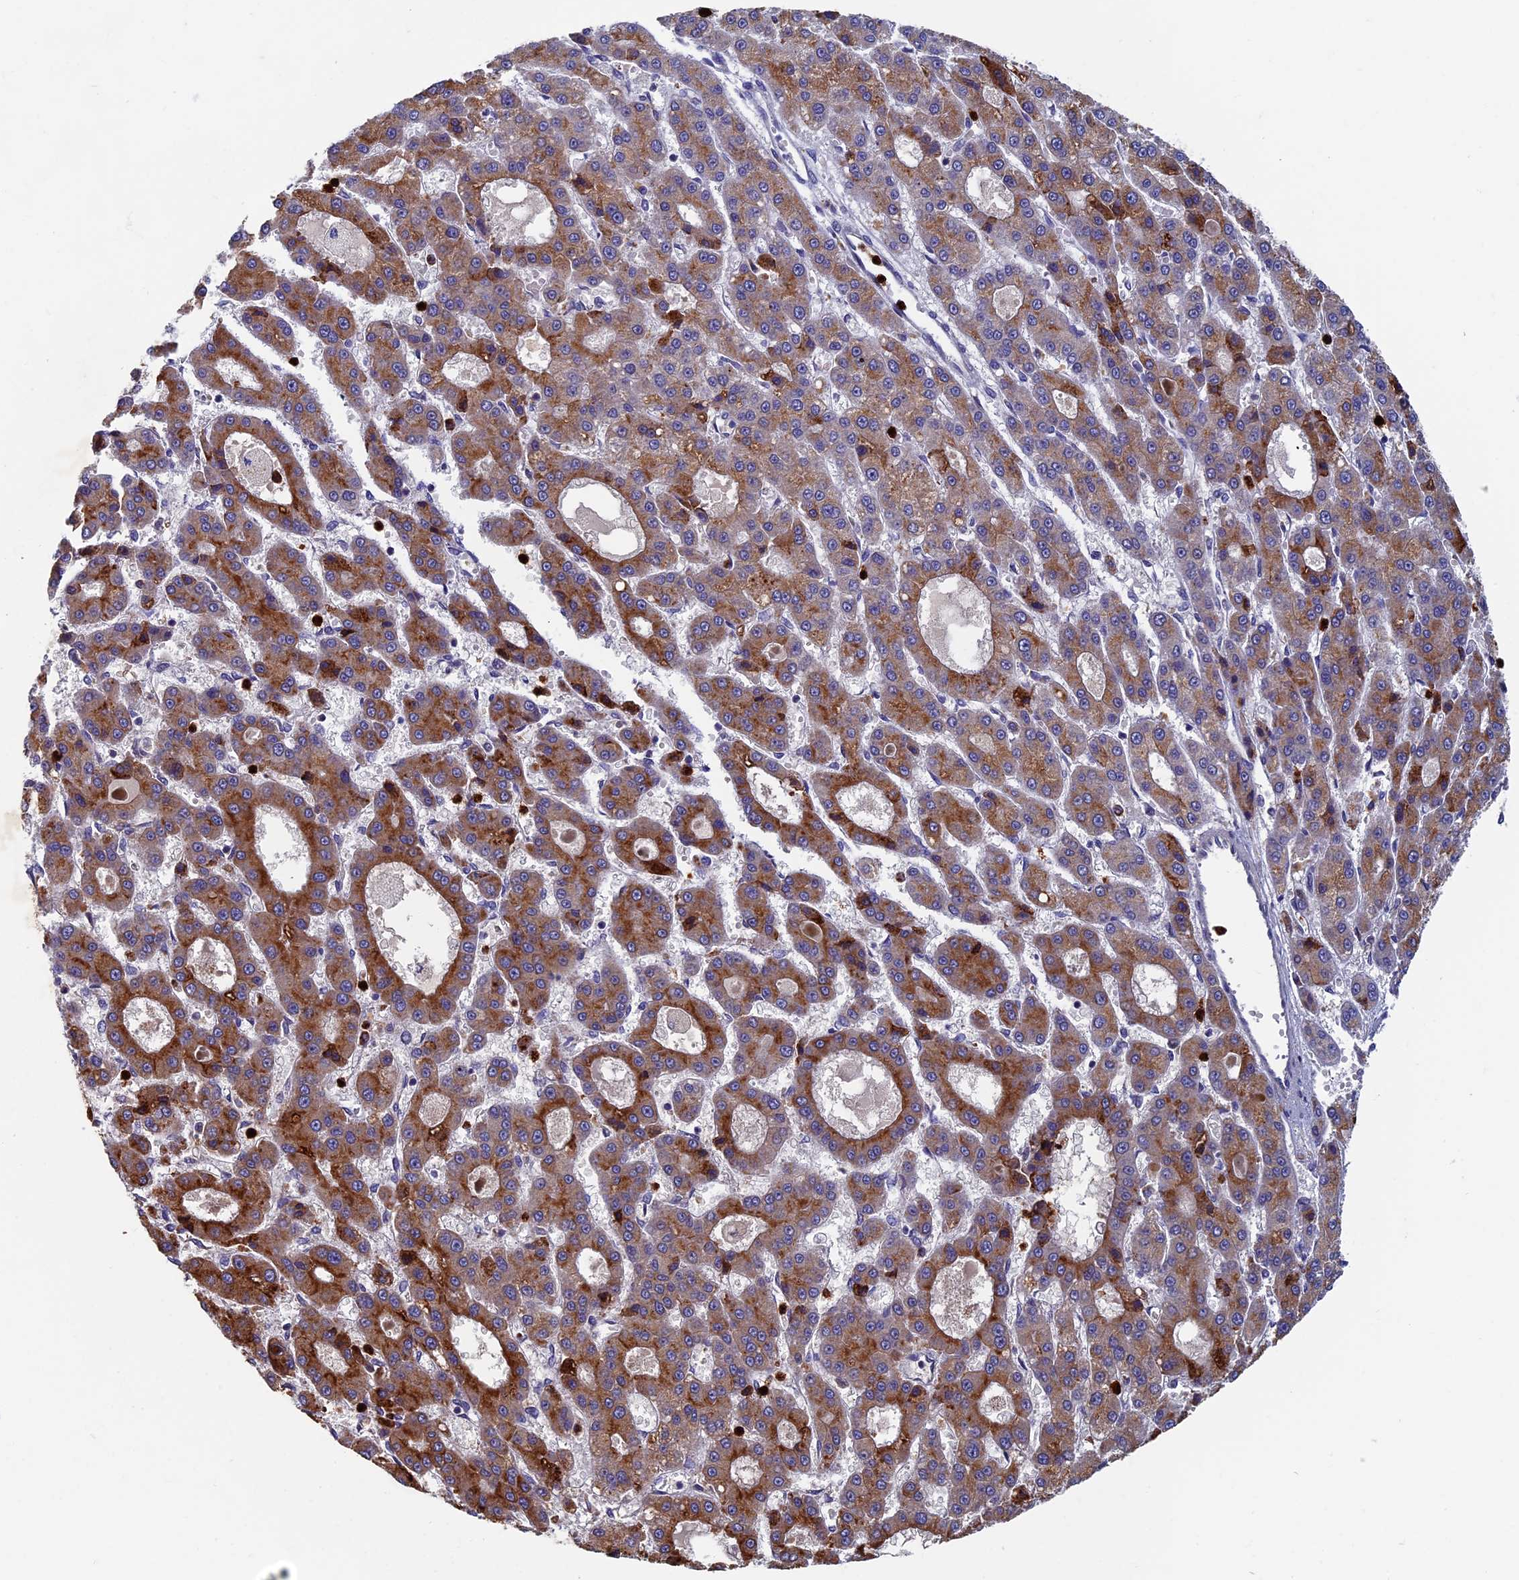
{"staining": {"intensity": "strong", "quantity": ">75%", "location": "cytoplasmic/membranous"}, "tissue": "liver cancer", "cell_type": "Tumor cells", "image_type": "cancer", "snomed": [{"axis": "morphology", "description": "Carcinoma, Hepatocellular, NOS"}, {"axis": "topography", "description": "Liver"}], "caption": "Protein staining by IHC displays strong cytoplasmic/membranous staining in about >75% of tumor cells in liver hepatocellular carcinoma.", "gene": "TNK2", "patient": {"sex": "male", "age": 70}}